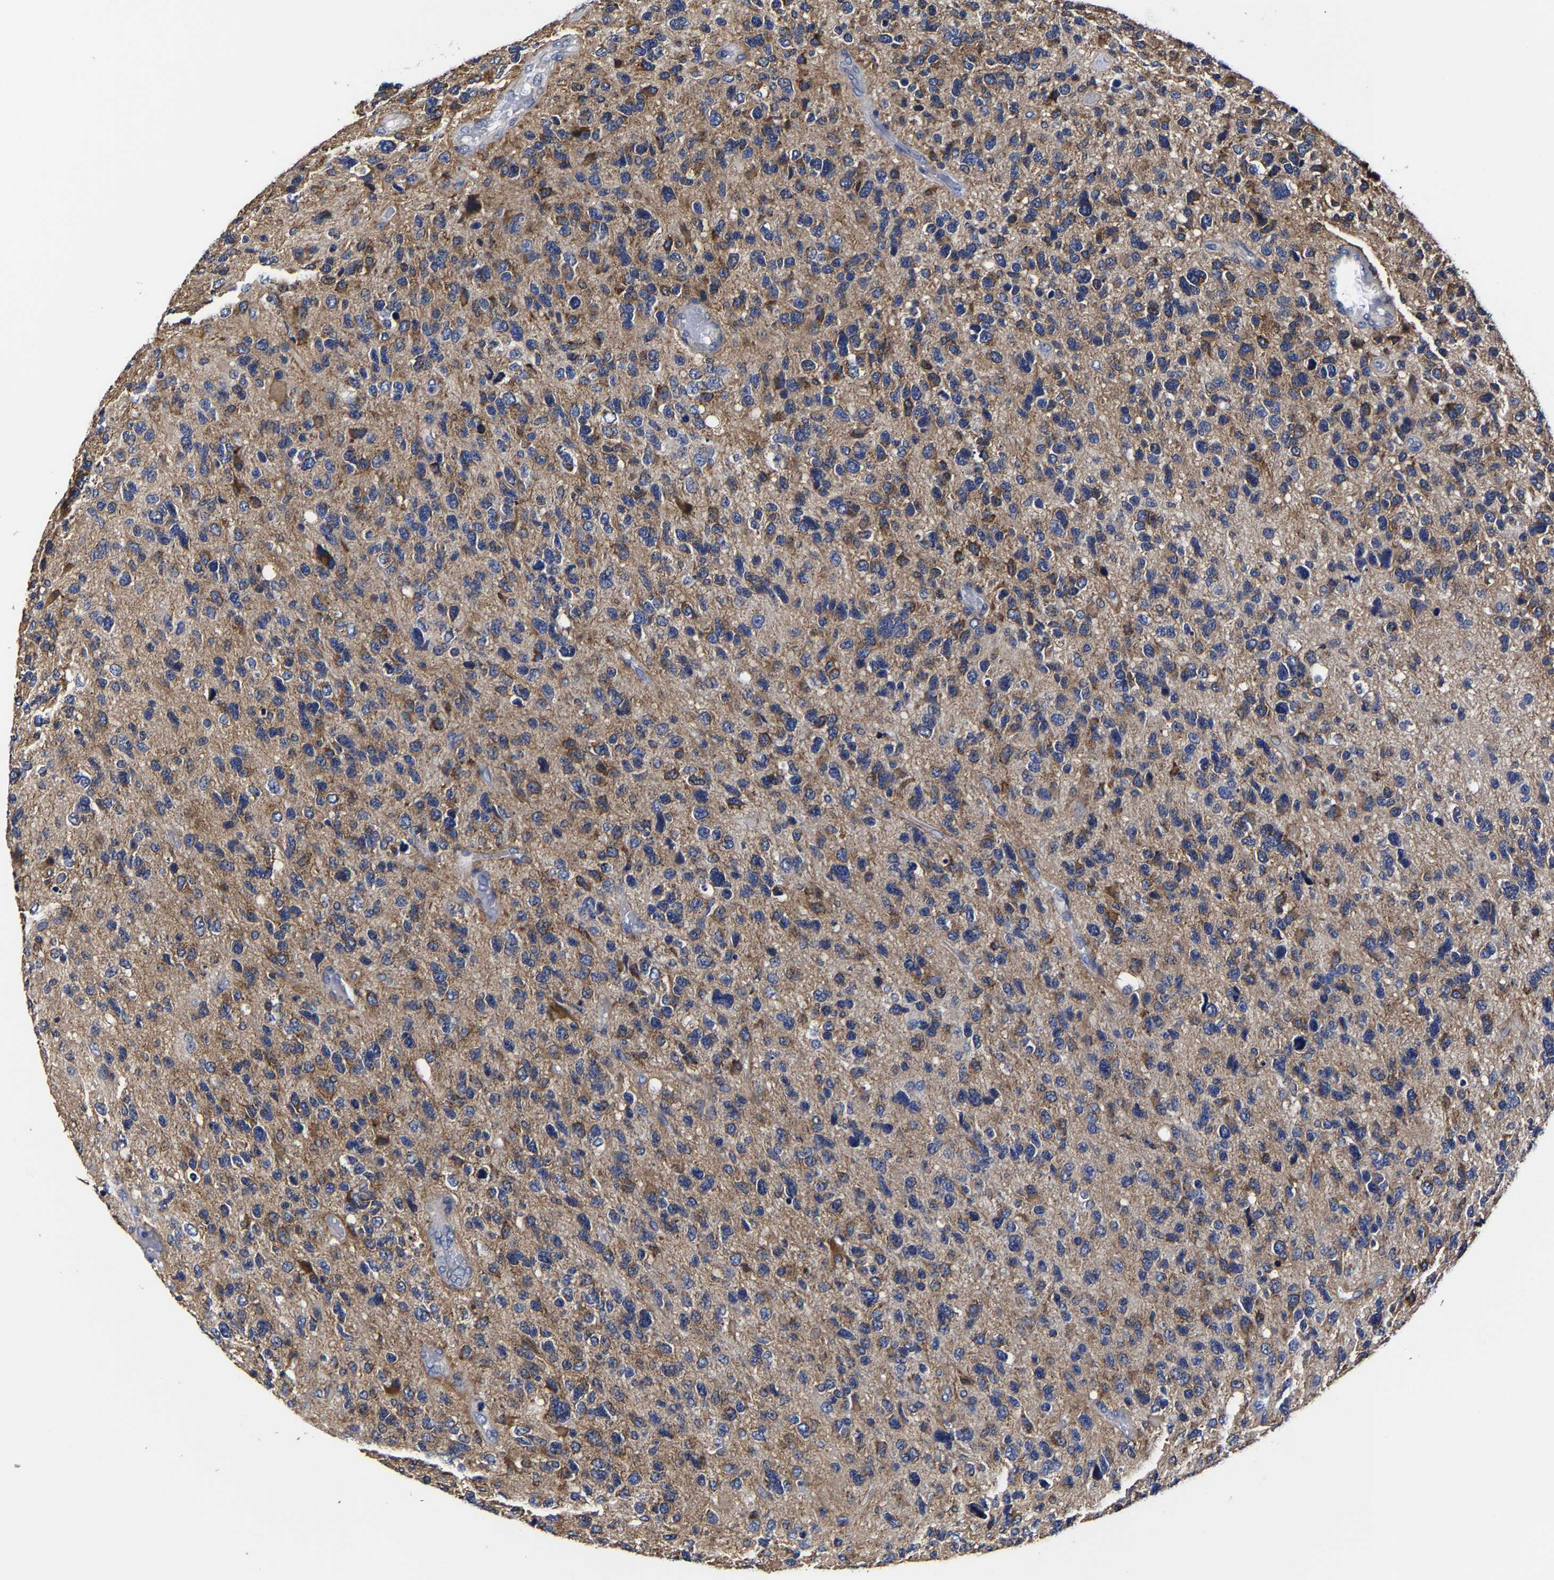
{"staining": {"intensity": "moderate", "quantity": "25%-75%", "location": "cytoplasmic/membranous"}, "tissue": "glioma", "cell_type": "Tumor cells", "image_type": "cancer", "snomed": [{"axis": "morphology", "description": "Glioma, malignant, High grade"}, {"axis": "topography", "description": "Brain"}], "caption": "DAB (3,3'-diaminobenzidine) immunohistochemical staining of glioma exhibits moderate cytoplasmic/membranous protein expression in approximately 25%-75% of tumor cells. The staining was performed using DAB (3,3'-diaminobenzidine), with brown indicating positive protein expression. Nuclei are stained blue with hematoxylin.", "gene": "AASS", "patient": {"sex": "female", "age": 58}}